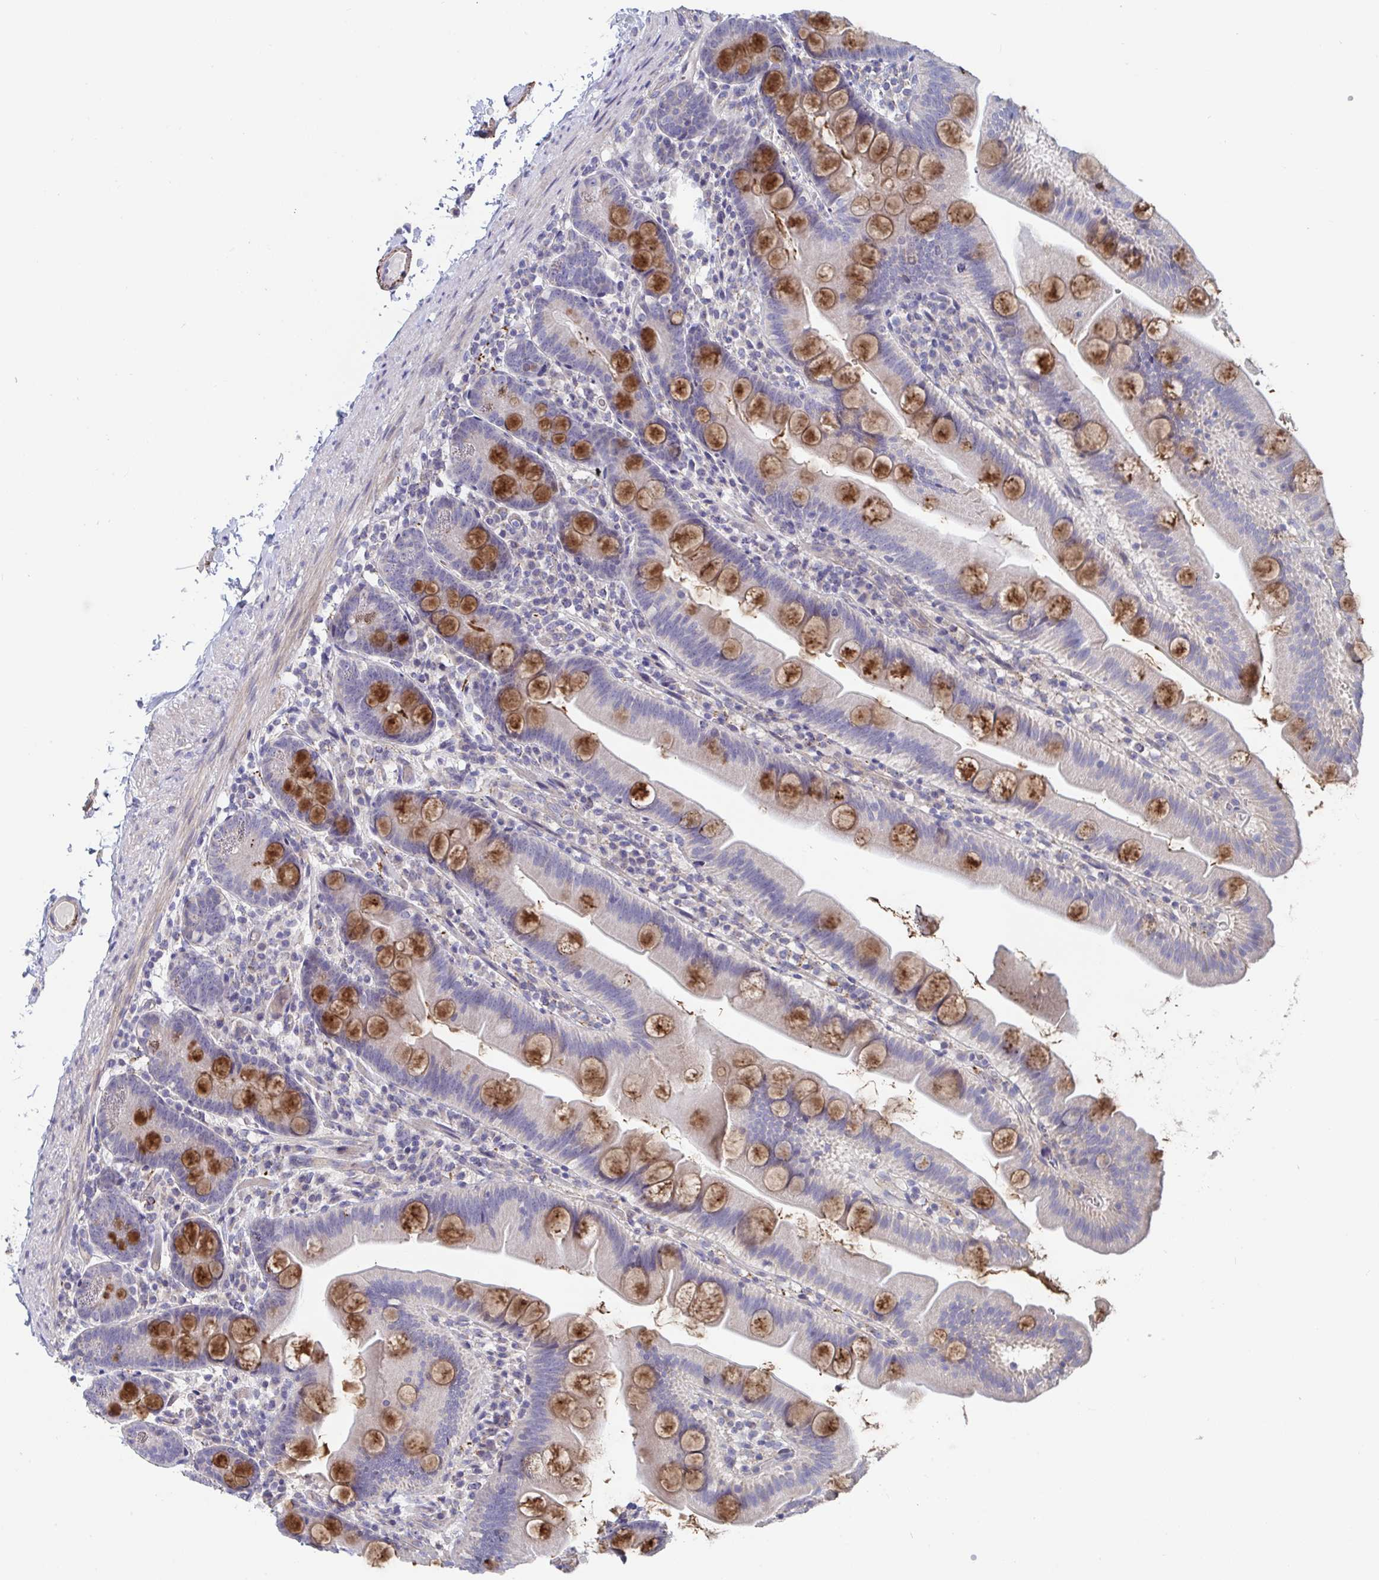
{"staining": {"intensity": "strong", "quantity": "25%-75%", "location": "cytoplasmic/membranous"}, "tissue": "small intestine", "cell_type": "Glandular cells", "image_type": "normal", "snomed": [{"axis": "morphology", "description": "Normal tissue, NOS"}, {"axis": "topography", "description": "Small intestine"}], "caption": "Glandular cells reveal strong cytoplasmic/membranous staining in approximately 25%-75% of cells in normal small intestine. (DAB (3,3'-diaminobenzidine) IHC, brown staining for protein, blue staining for nuclei).", "gene": "FAM156A", "patient": {"sex": "female", "age": 68}}